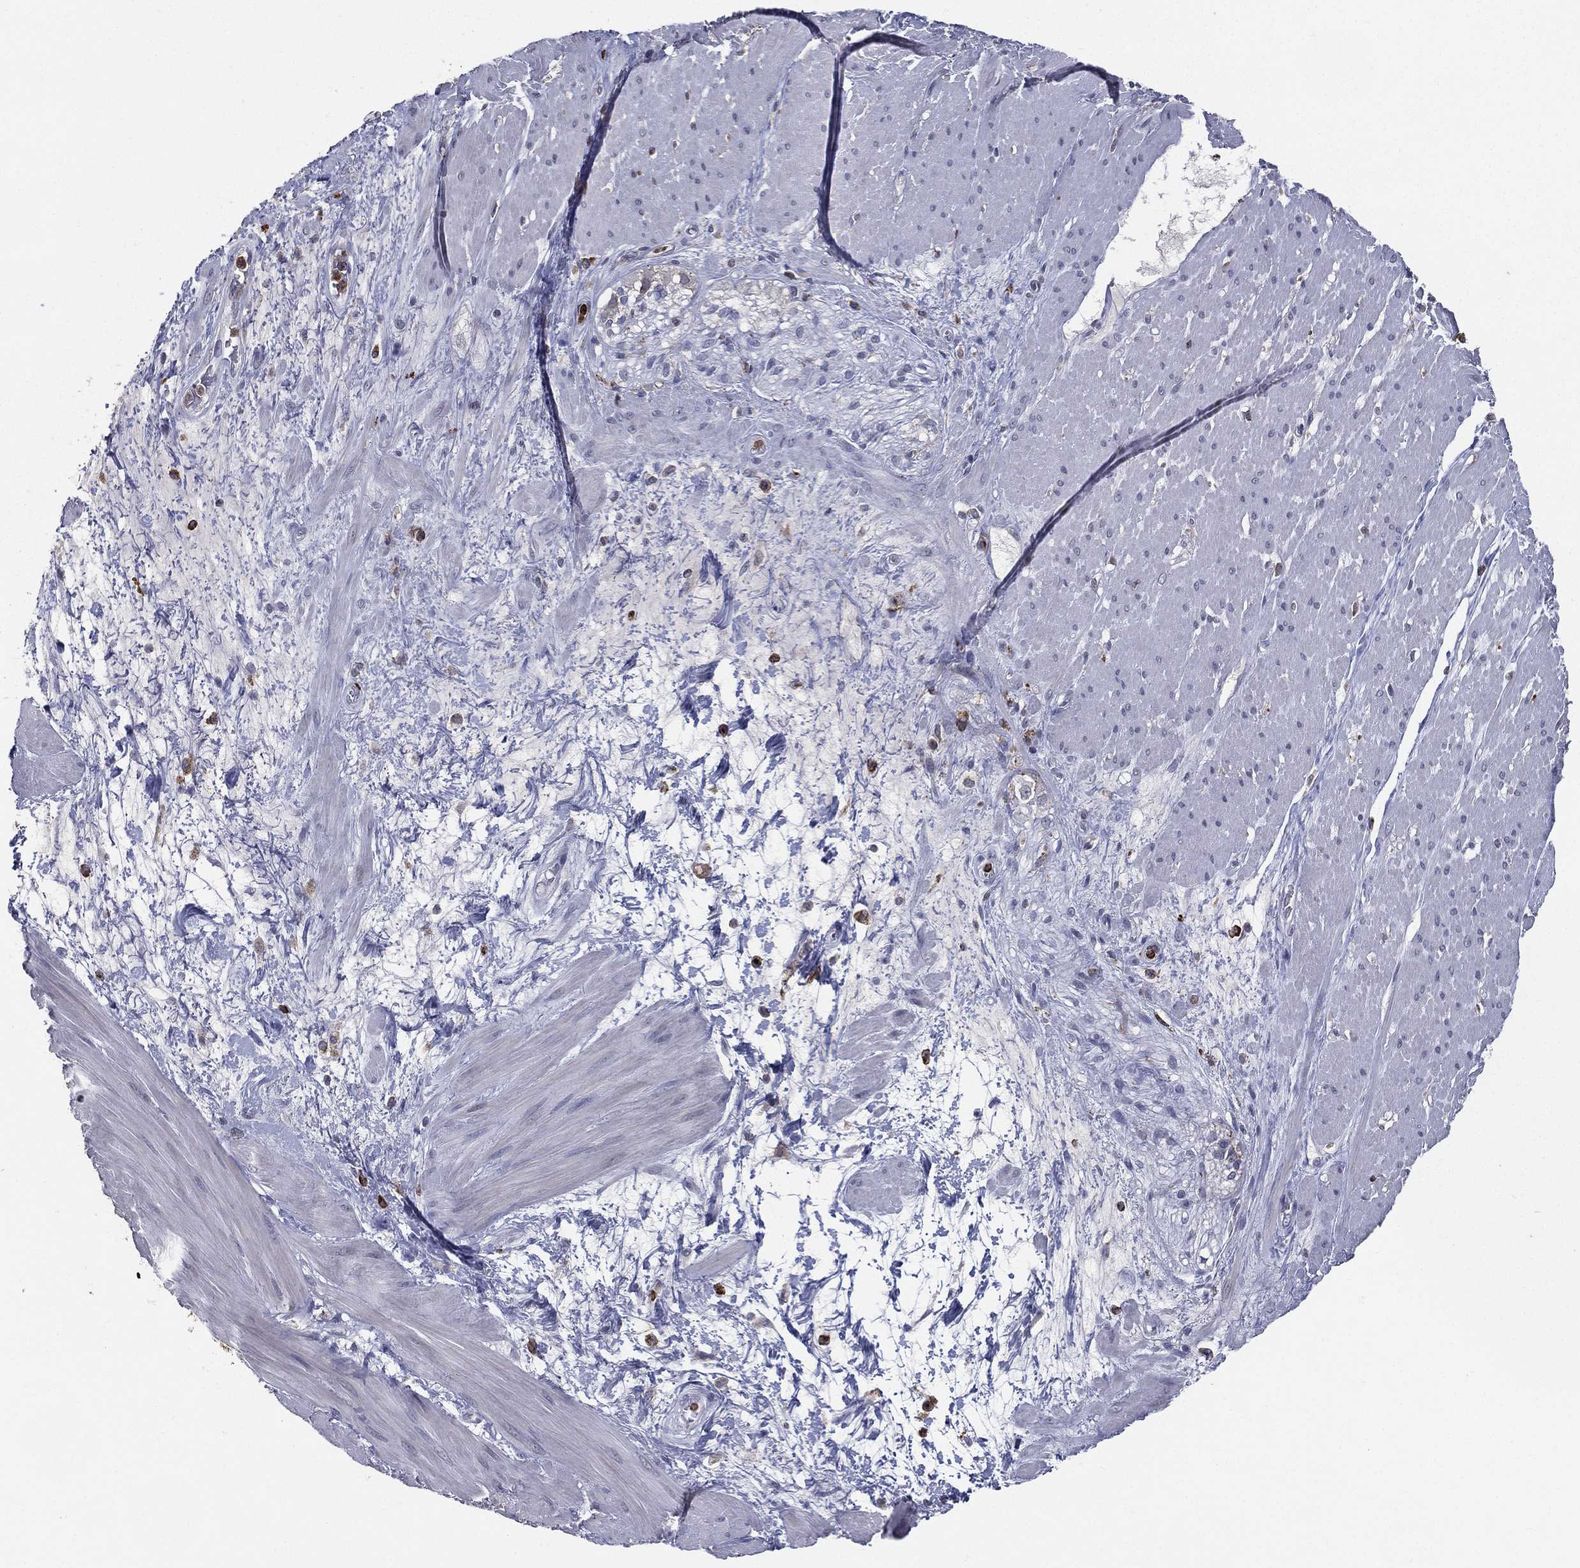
{"staining": {"intensity": "negative", "quantity": "none", "location": "none"}, "tissue": "smooth muscle", "cell_type": "Smooth muscle cells", "image_type": "normal", "snomed": [{"axis": "morphology", "description": "Normal tissue, NOS"}, {"axis": "topography", "description": "Soft tissue"}, {"axis": "topography", "description": "Smooth muscle"}], "caption": "Immunohistochemistry (IHC) histopathology image of unremarkable smooth muscle: human smooth muscle stained with DAB (3,3'-diaminobenzidine) reveals no significant protein expression in smooth muscle cells.", "gene": "EVI2B", "patient": {"sex": "male", "age": 72}}